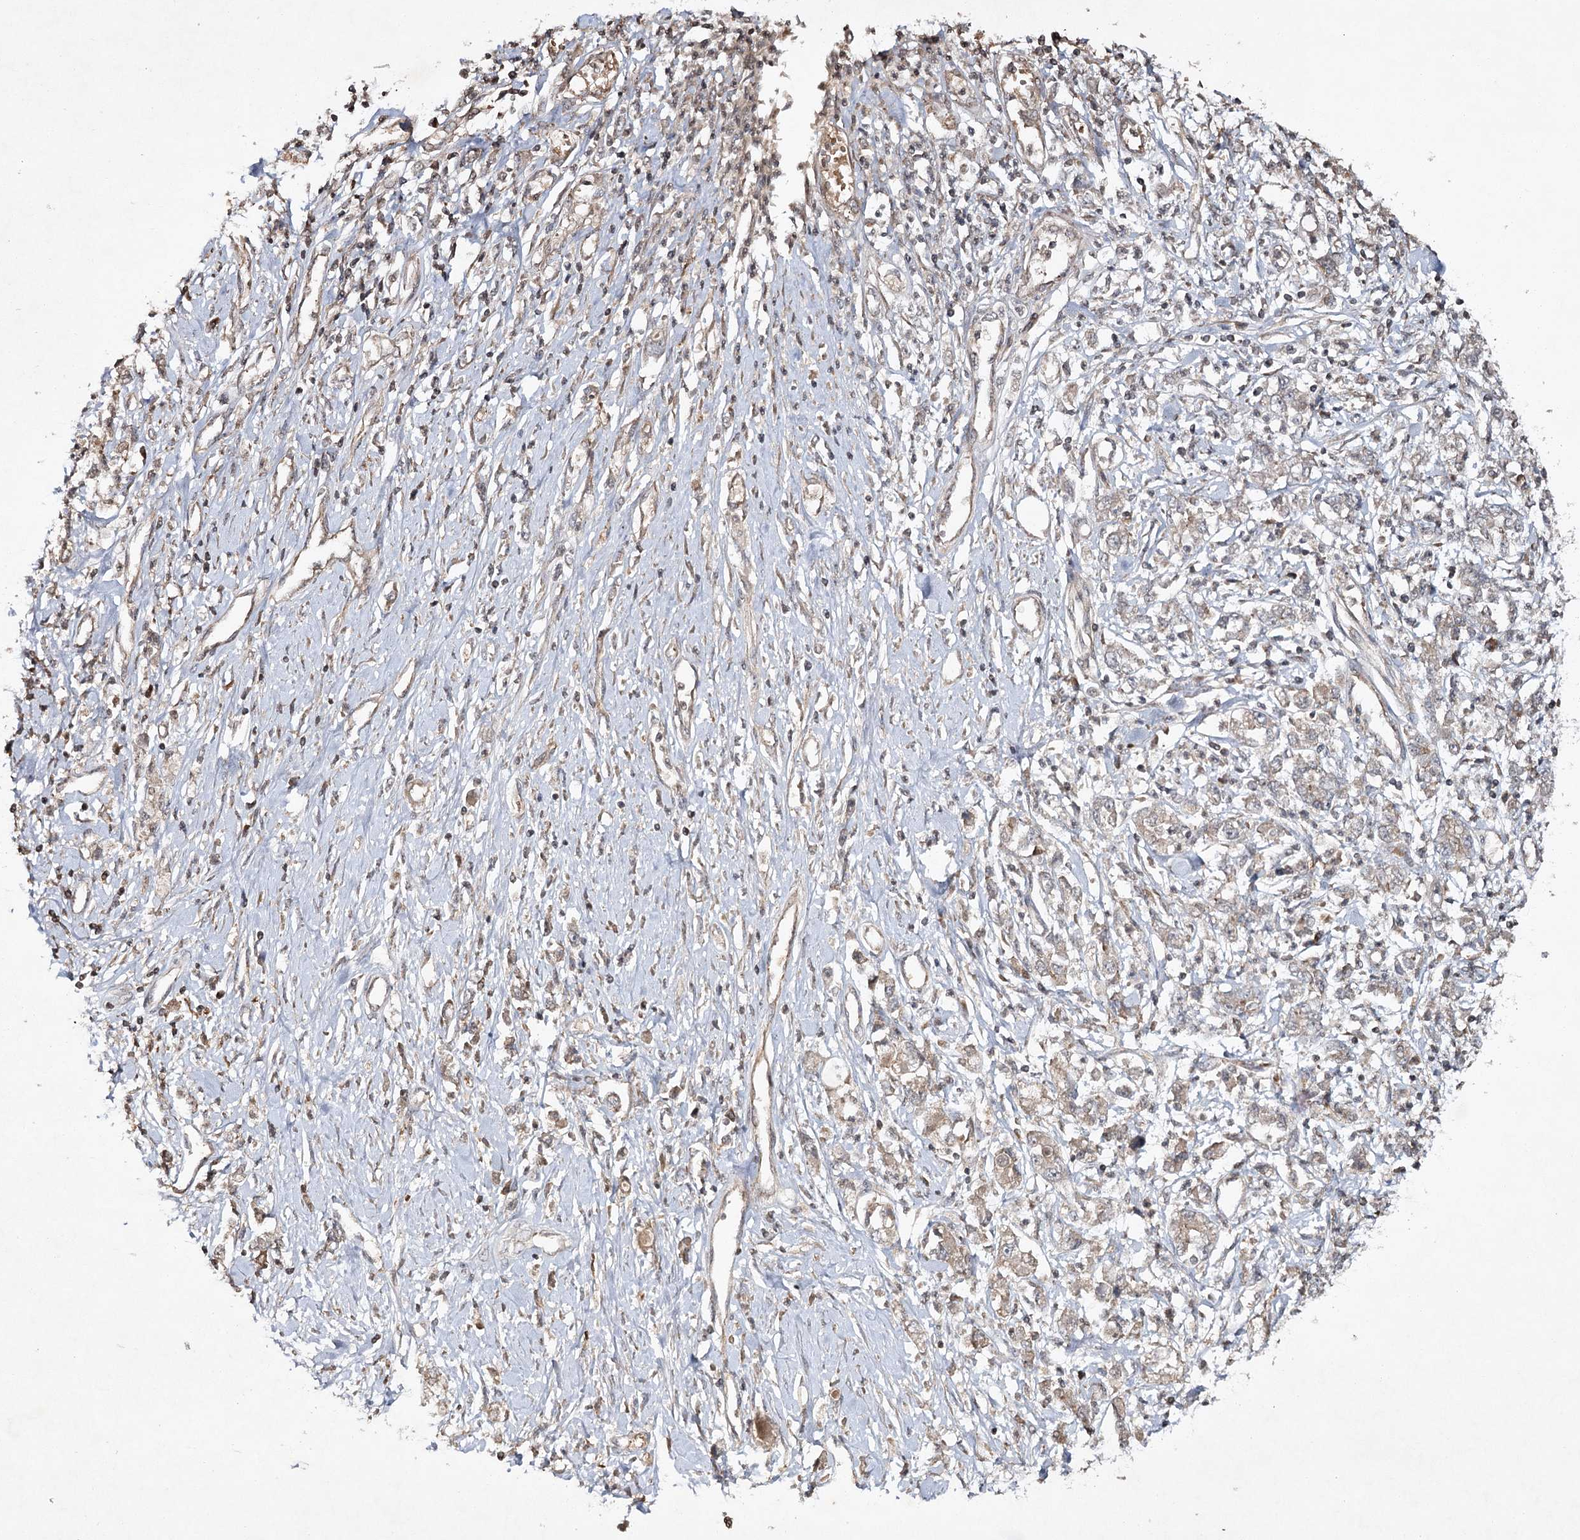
{"staining": {"intensity": "weak", "quantity": "<25%", "location": "cytoplasmic/membranous"}, "tissue": "stomach cancer", "cell_type": "Tumor cells", "image_type": "cancer", "snomed": [{"axis": "morphology", "description": "Adenocarcinoma, NOS"}, {"axis": "topography", "description": "Stomach"}], "caption": "A histopathology image of adenocarcinoma (stomach) stained for a protein displays no brown staining in tumor cells.", "gene": "CYP2B6", "patient": {"sex": "female", "age": 76}}